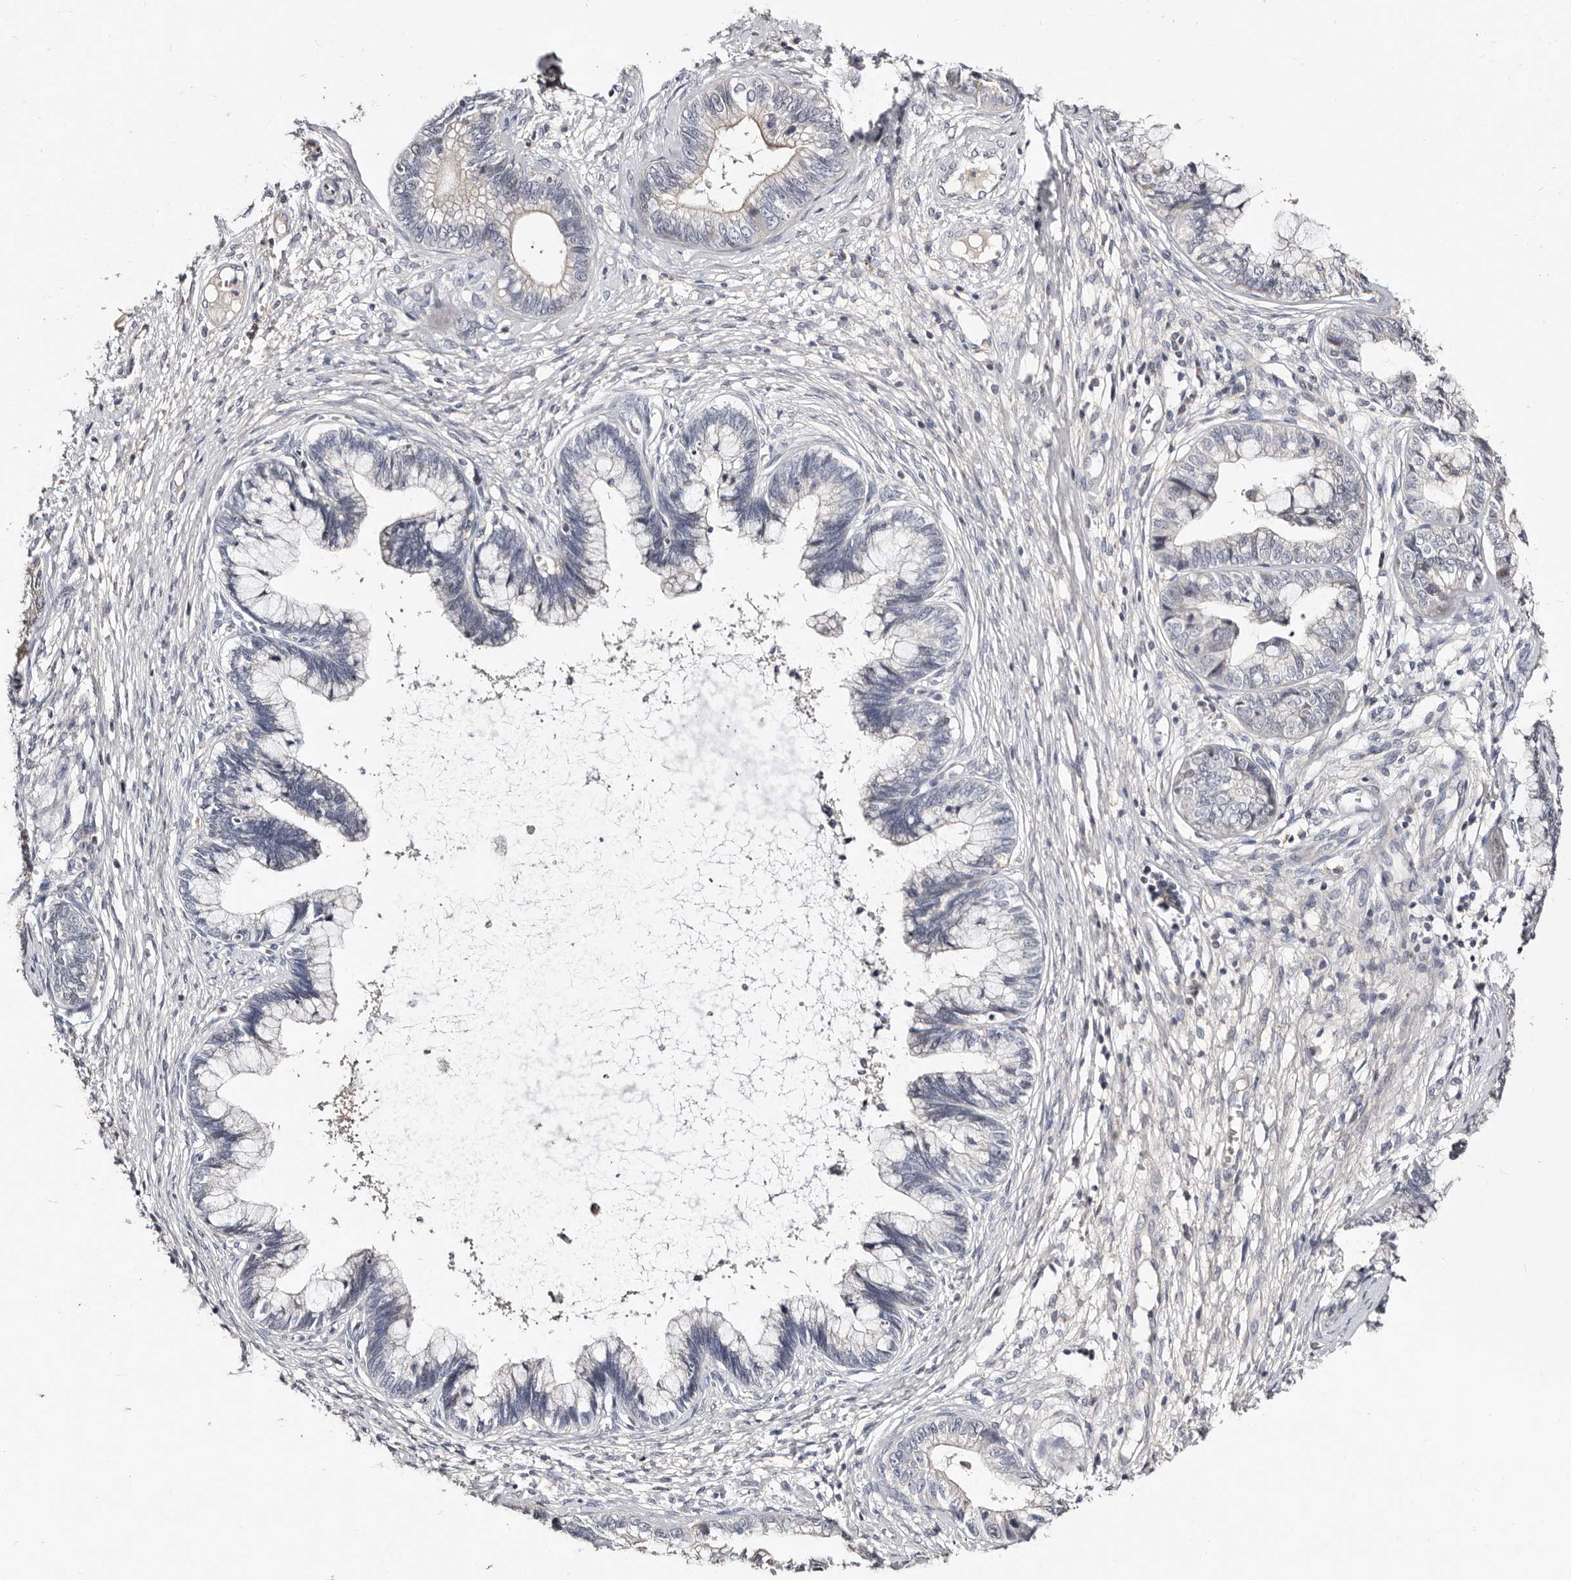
{"staining": {"intensity": "weak", "quantity": "<25%", "location": "cytoplasmic/membranous"}, "tissue": "cervical cancer", "cell_type": "Tumor cells", "image_type": "cancer", "snomed": [{"axis": "morphology", "description": "Adenocarcinoma, NOS"}, {"axis": "topography", "description": "Cervix"}], "caption": "Adenocarcinoma (cervical) was stained to show a protein in brown. There is no significant staining in tumor cells.", "gene": "MRPS33", "patient": {"sex": "female", "age": 44}}